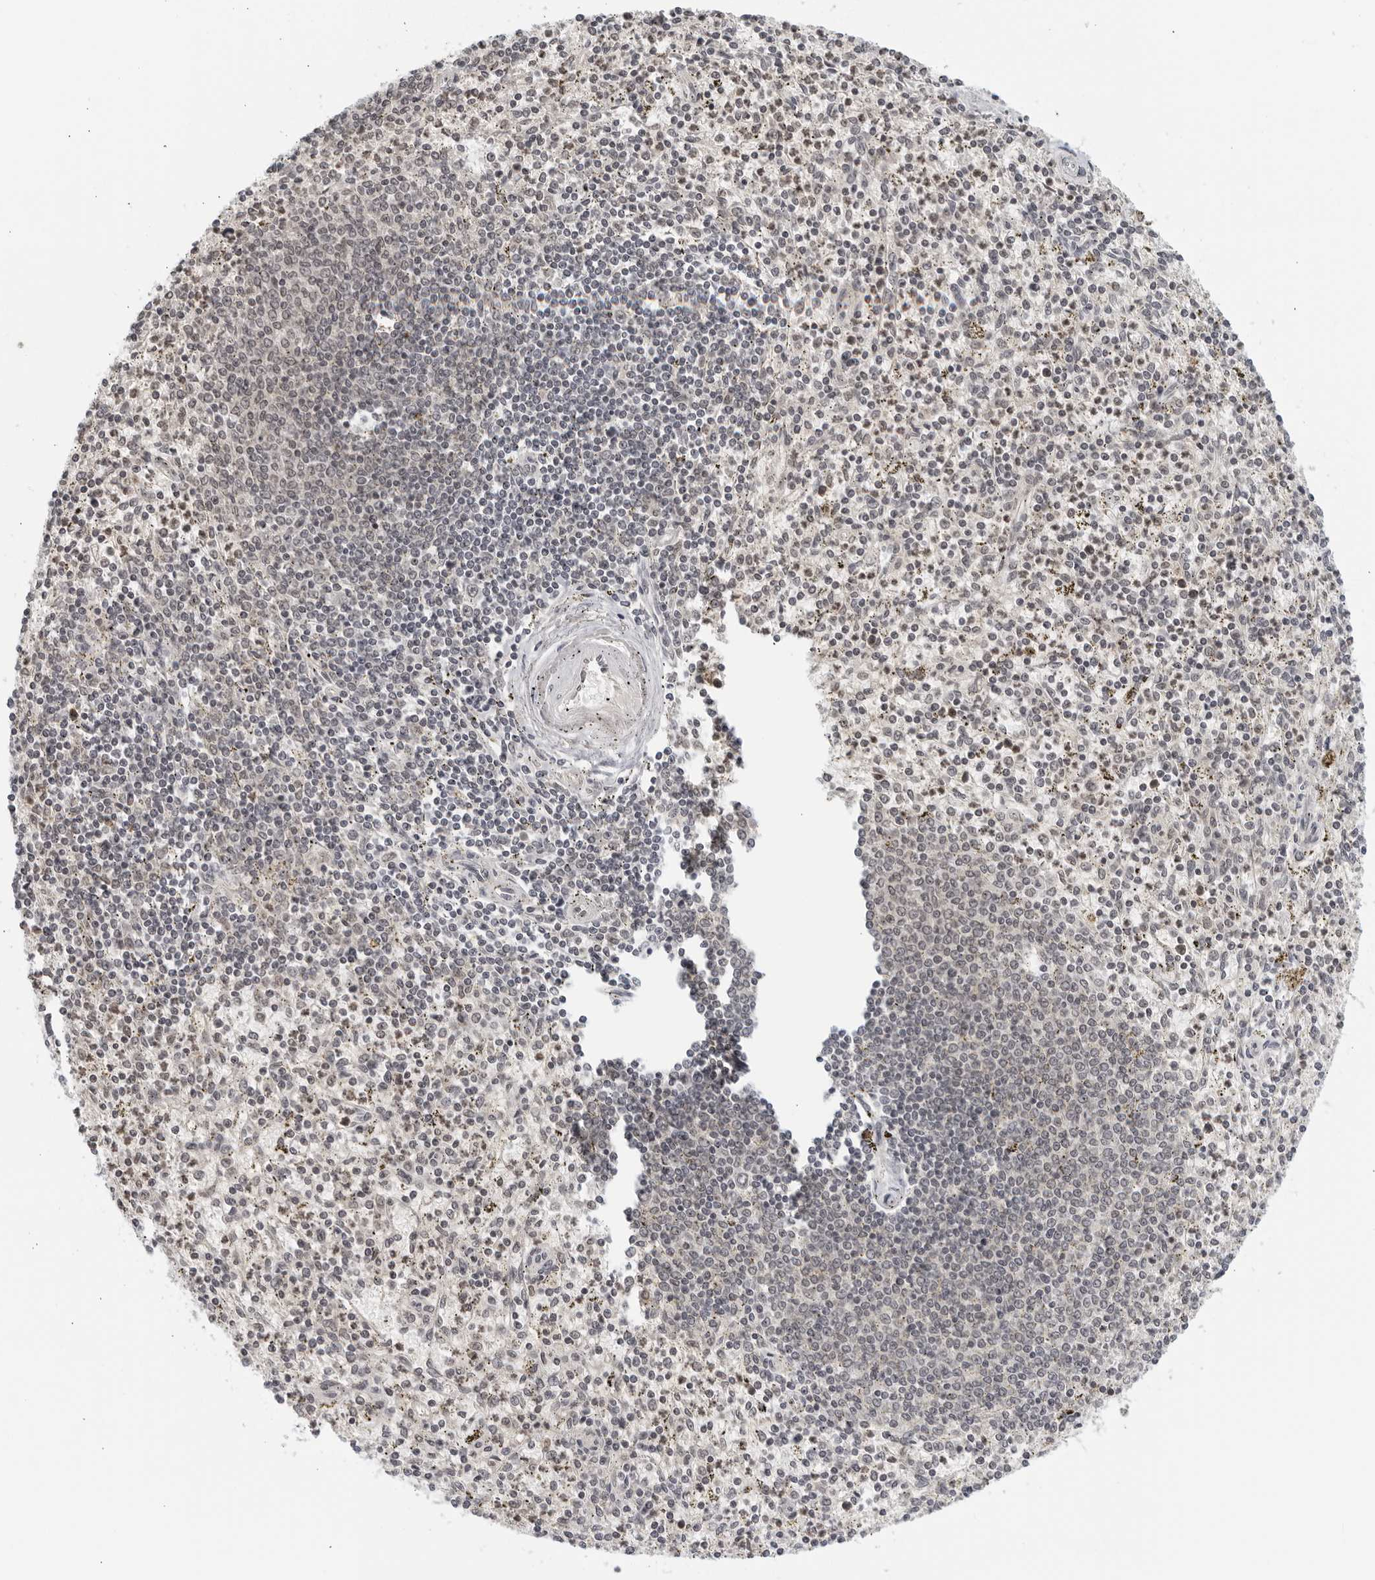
{"staining": {"intensity": "weak", "quantity": "<25%", "location": "cytoplasmic/membranous"}, "tissue": "spleen", "cell_type": "Cells in red pulp", "image_type": "normal", "snomed": [{"axis": "morphology", "description": "Normal tissue, NOS"}, {"axis": "topography", "description": "Spleen"}], "caption": "Immunohistochemistry micrograph of benign spleen: spleen stained with DAB shows no significant protein positivity in cells in red pulp.", "gene": "RAB11FIP3", "patient": {"sex": "male", "age": 72}}